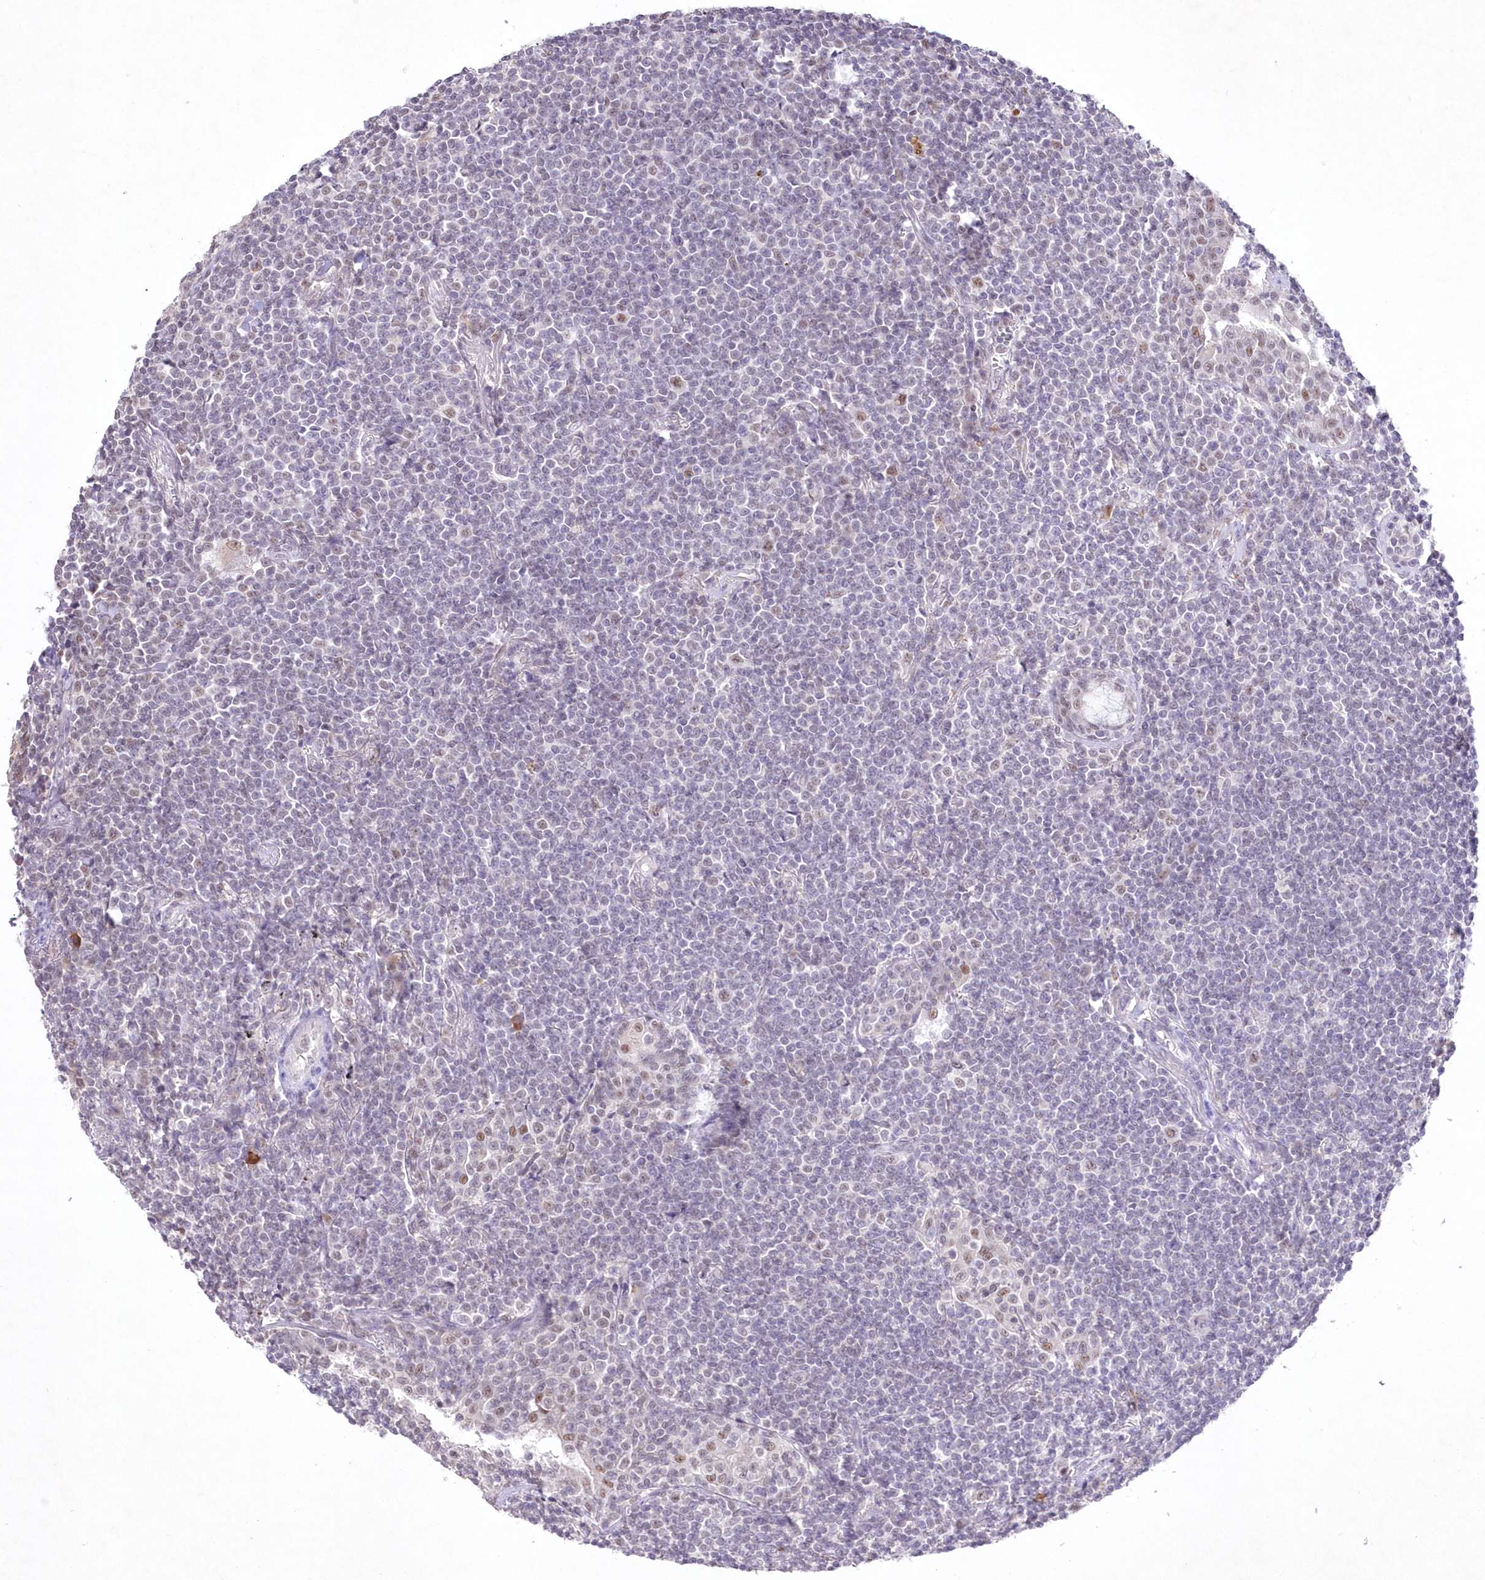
{"staining": {"intensity": "negative", "quantity": "none", "location": "none"}, "tissue": "lymphoma", "cell_type": "Tumor cells", "image_type": "cancer", "snomed": [{"axis": "morphology", "description": "Malignant lymphoma, non-Hodgkin's type, Low grade"}, {"axis": "topography", "description": "Lung"}], "caption": "IHC micrograph of malignant lymphoma, non-Hodgkin's type (low-grade) stained for a protein (brown), which exhibits no expression in tumor cells.", "gene": "RBM27", "patient": {"sex": "female", "age": 71}}